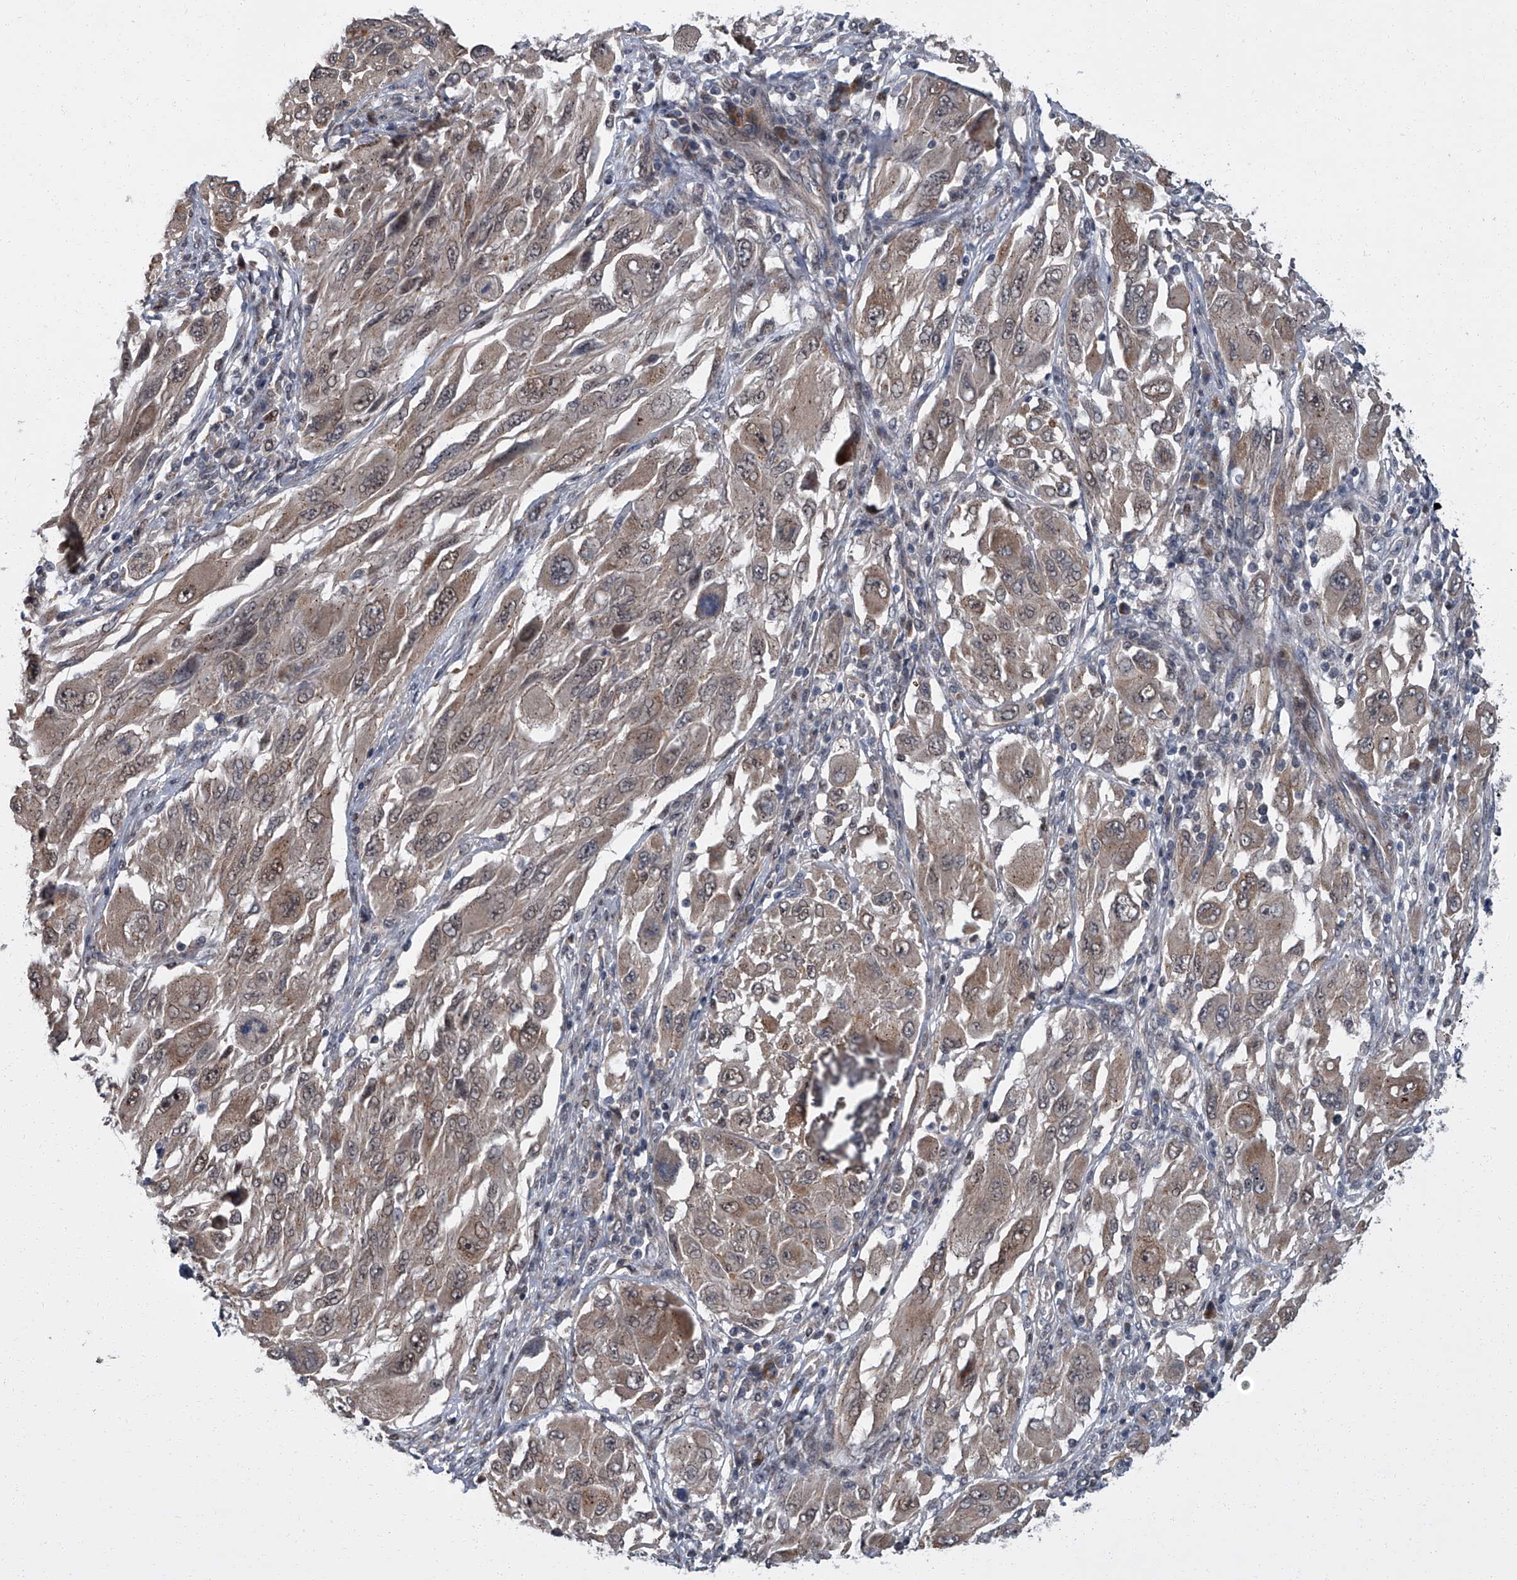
{"staining": {"intensity": "weak", "quantity": ">75%", "location": "cytoplasmic/membranous"}, "tissue": "melanoma", "cell_type": "Tumor cells", "image_type": "cancer", "snomed": [{"axis": "morphology", "description": "Malignant melanoma, NOS"}, {"axis": "topography", "description": "Skin"}], "caption": "Weak cytoplasmic/membranous expression for a protein is seen in approximately >75% of tumor cells of melanoma using IHC.", "gene": "ZNF274", "patient": {"sex": "female", "age": 91}}